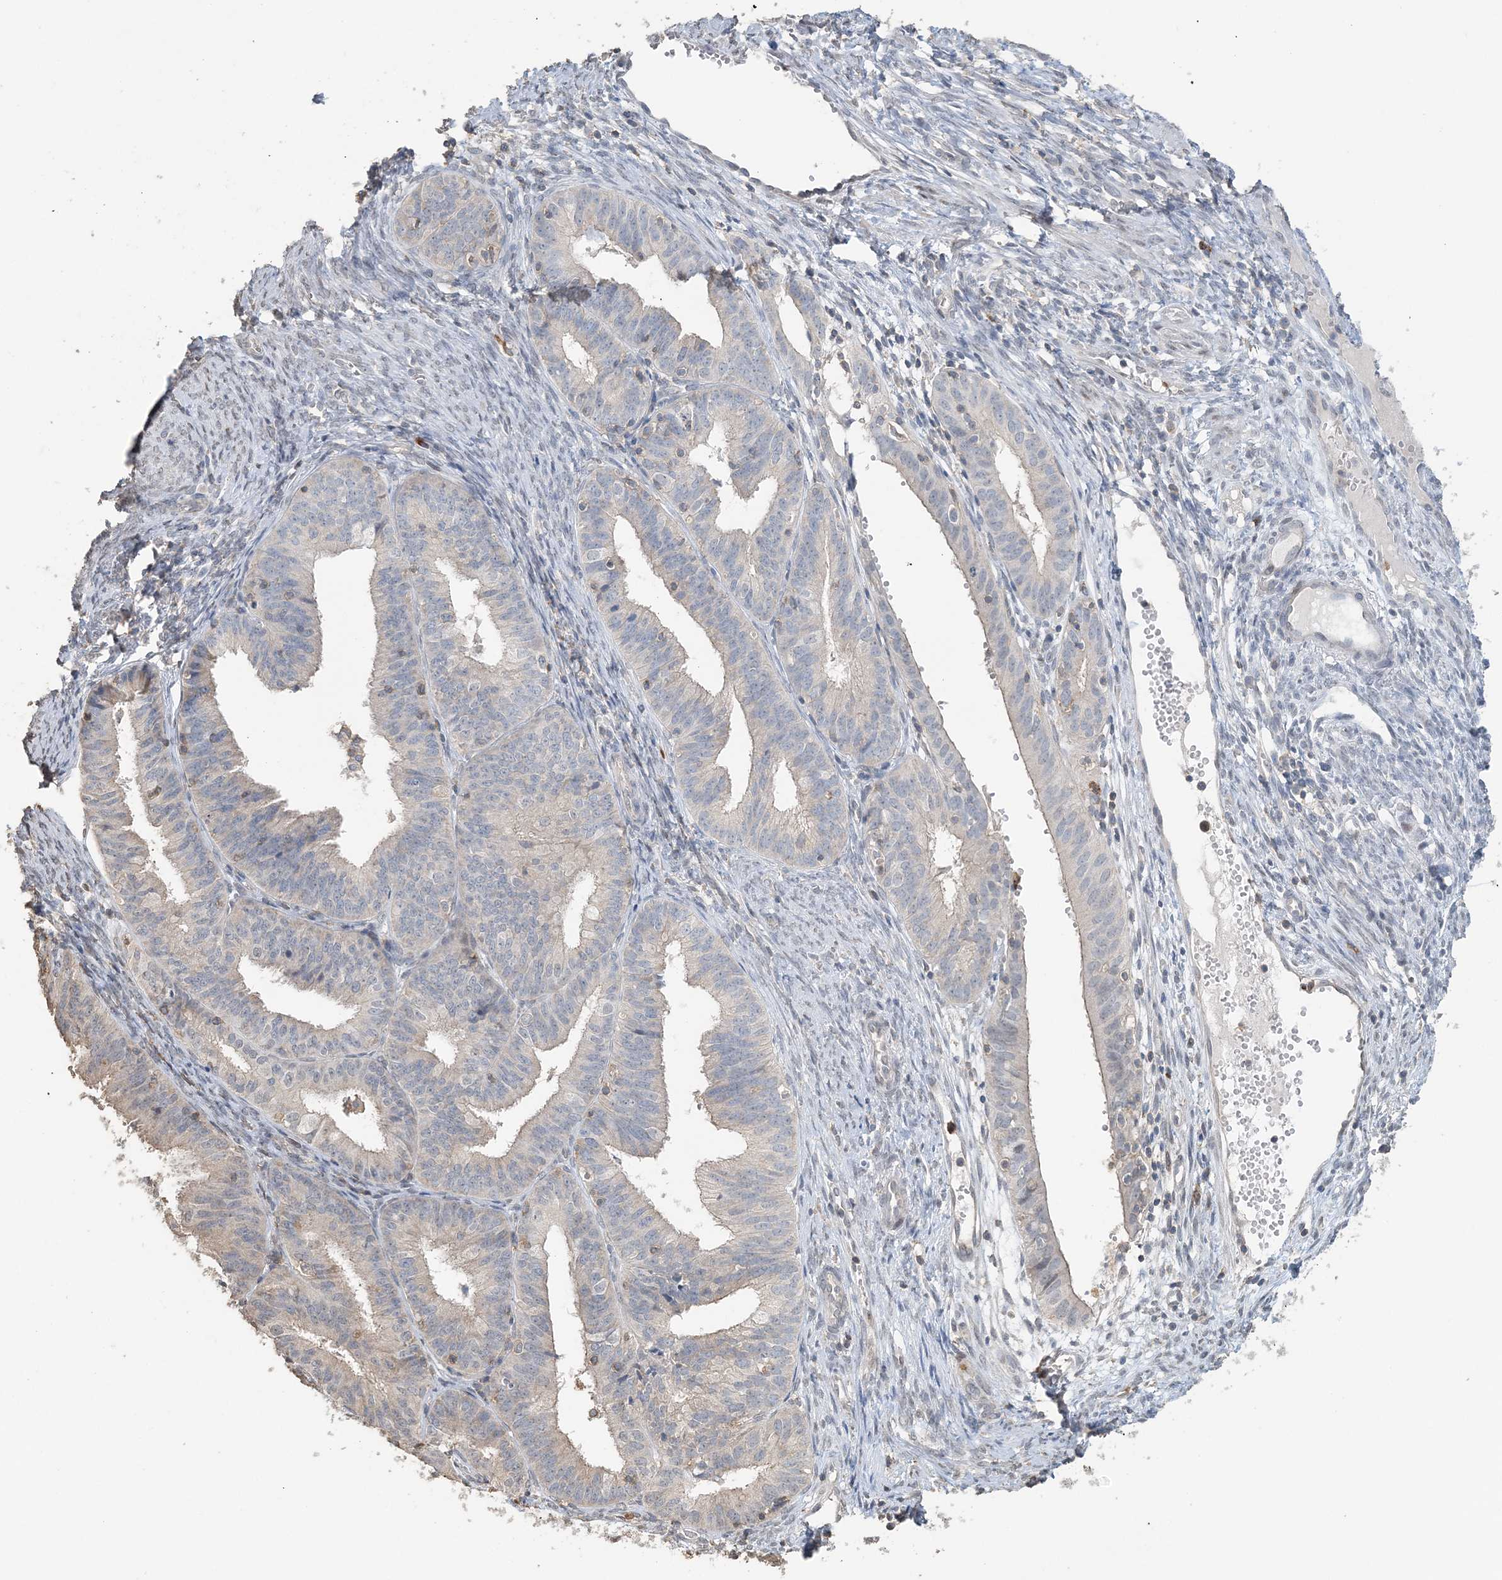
{"staining": {"intensity": "negative", "quantity": "none", "location": "none"}, "tissue": "endometrial cancer", "cell_type": "Tumor cells", "image_type": "cancer", "snomed": [{"axis": "morphology", "description": "Adenocarcinoma, NOS"}, {"axis": "topography", "description": "Endometrium"}], "caption": "Immunohistochemical staining of adenocarcinoma (endometrial) exhibits no significant expression in tumor cells. The staining was performed using DAB to visualize the protein expression in brown, while the nuclei were stained in blue with hematoxylin (Magnification: 20x).", "gene": "FAM110A", "patient": {"sex": "female", "age": 51}}